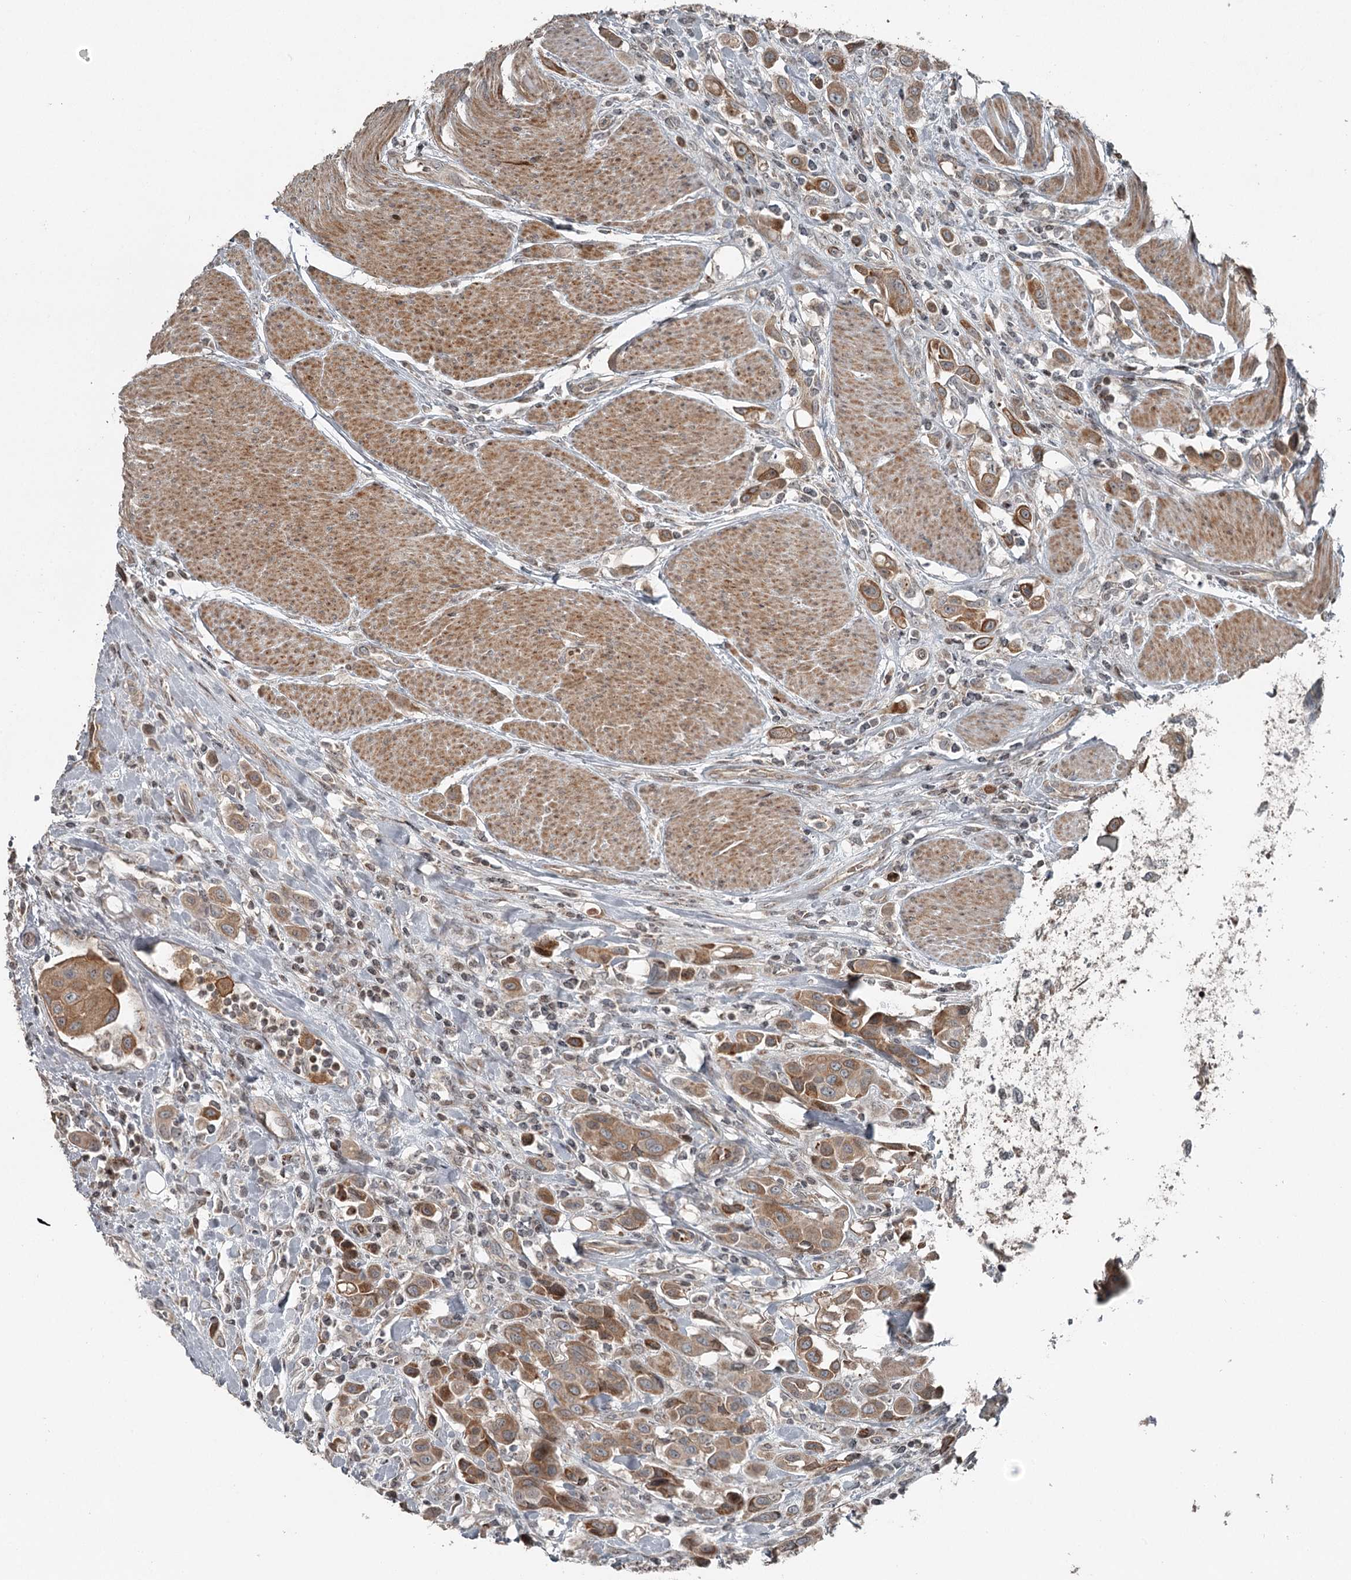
{"staining": {"intensity": "moderate", "quantity": ">75%", "location": "cytoplasmic/membranous"}, "tissue": "urothelial cancer", "cell_type": "Tumor cells", "image_type": "cancer", "snomed": [{"axis": "morphology", "description": "Urothelial carcinoma, High grade"}, {"axis": "topography", "description": "Urinary bladder"}], "caption": "Immunohistochemistry of high-grade urothelial carcinoma exhibits medium levels of moderate cytoplasmic/membranous expression in about >75% of tumor cells.", "gene": "RASSF8", "patient": {"sex": "male", "age": 50}}